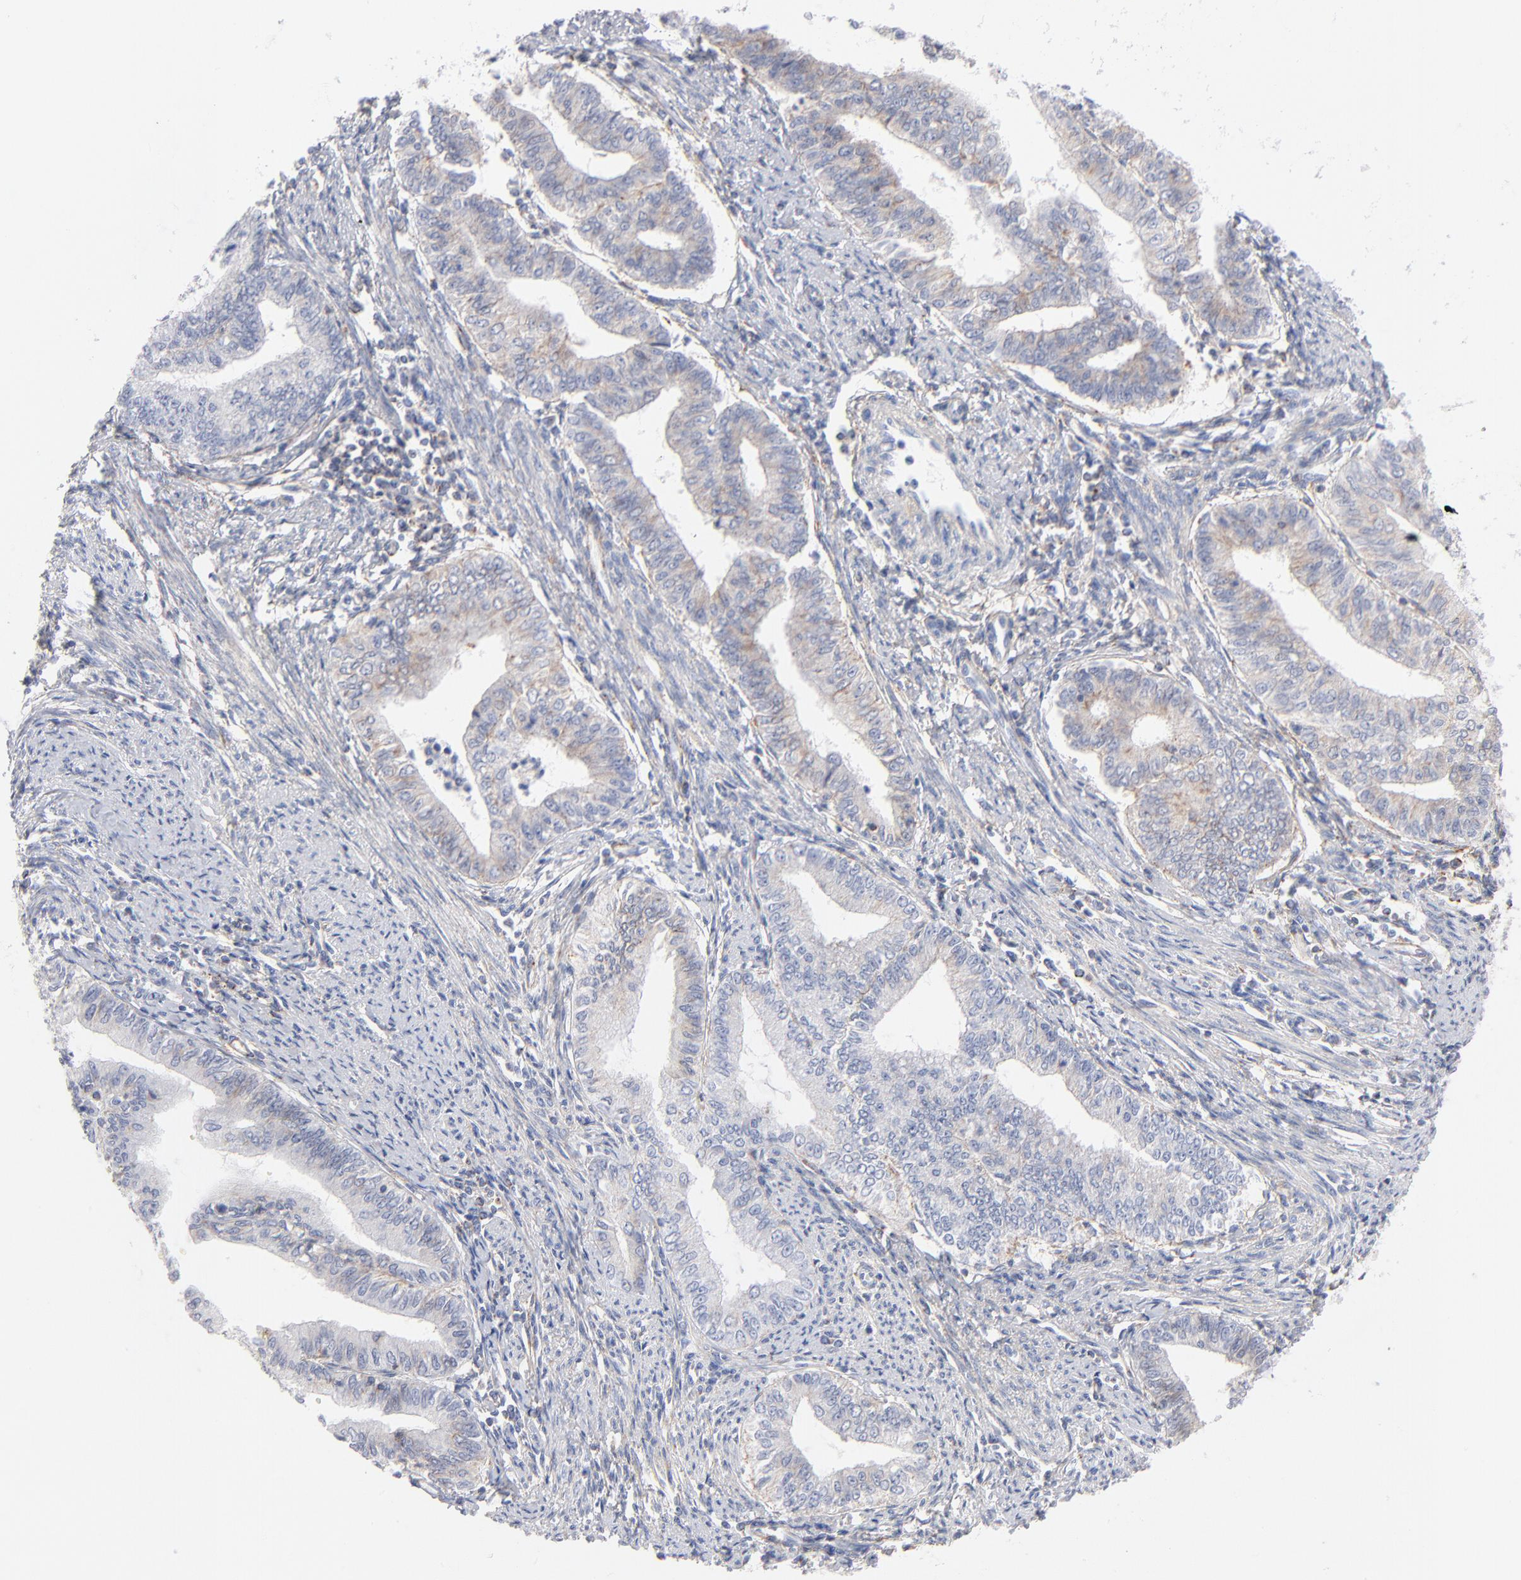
{"staining": {"intensity": "weak", "quantity": "<25%", "location": "cytoplasmic/membranous"}, "tissue": "endometrial cancer", "cell_type": "Tumor cells", "image_type": "cancer", "snomed": [{"axis": "morphology", "description": "Adenocarcinoma, NOS"}, {"axis": "topography", "description": "Endometrium"}], "caption": "A histopathology image of human adenocarcinoma (endometrial) is negative for staining in tumor cells. The staining is performed using DAB (3,3'-diaminobenzidine) brown chromogen with nuclei counter-stained in using hematoxylin.", "gene": "SEPTIN6", "patient": {"sex": "female", "age": 66}}